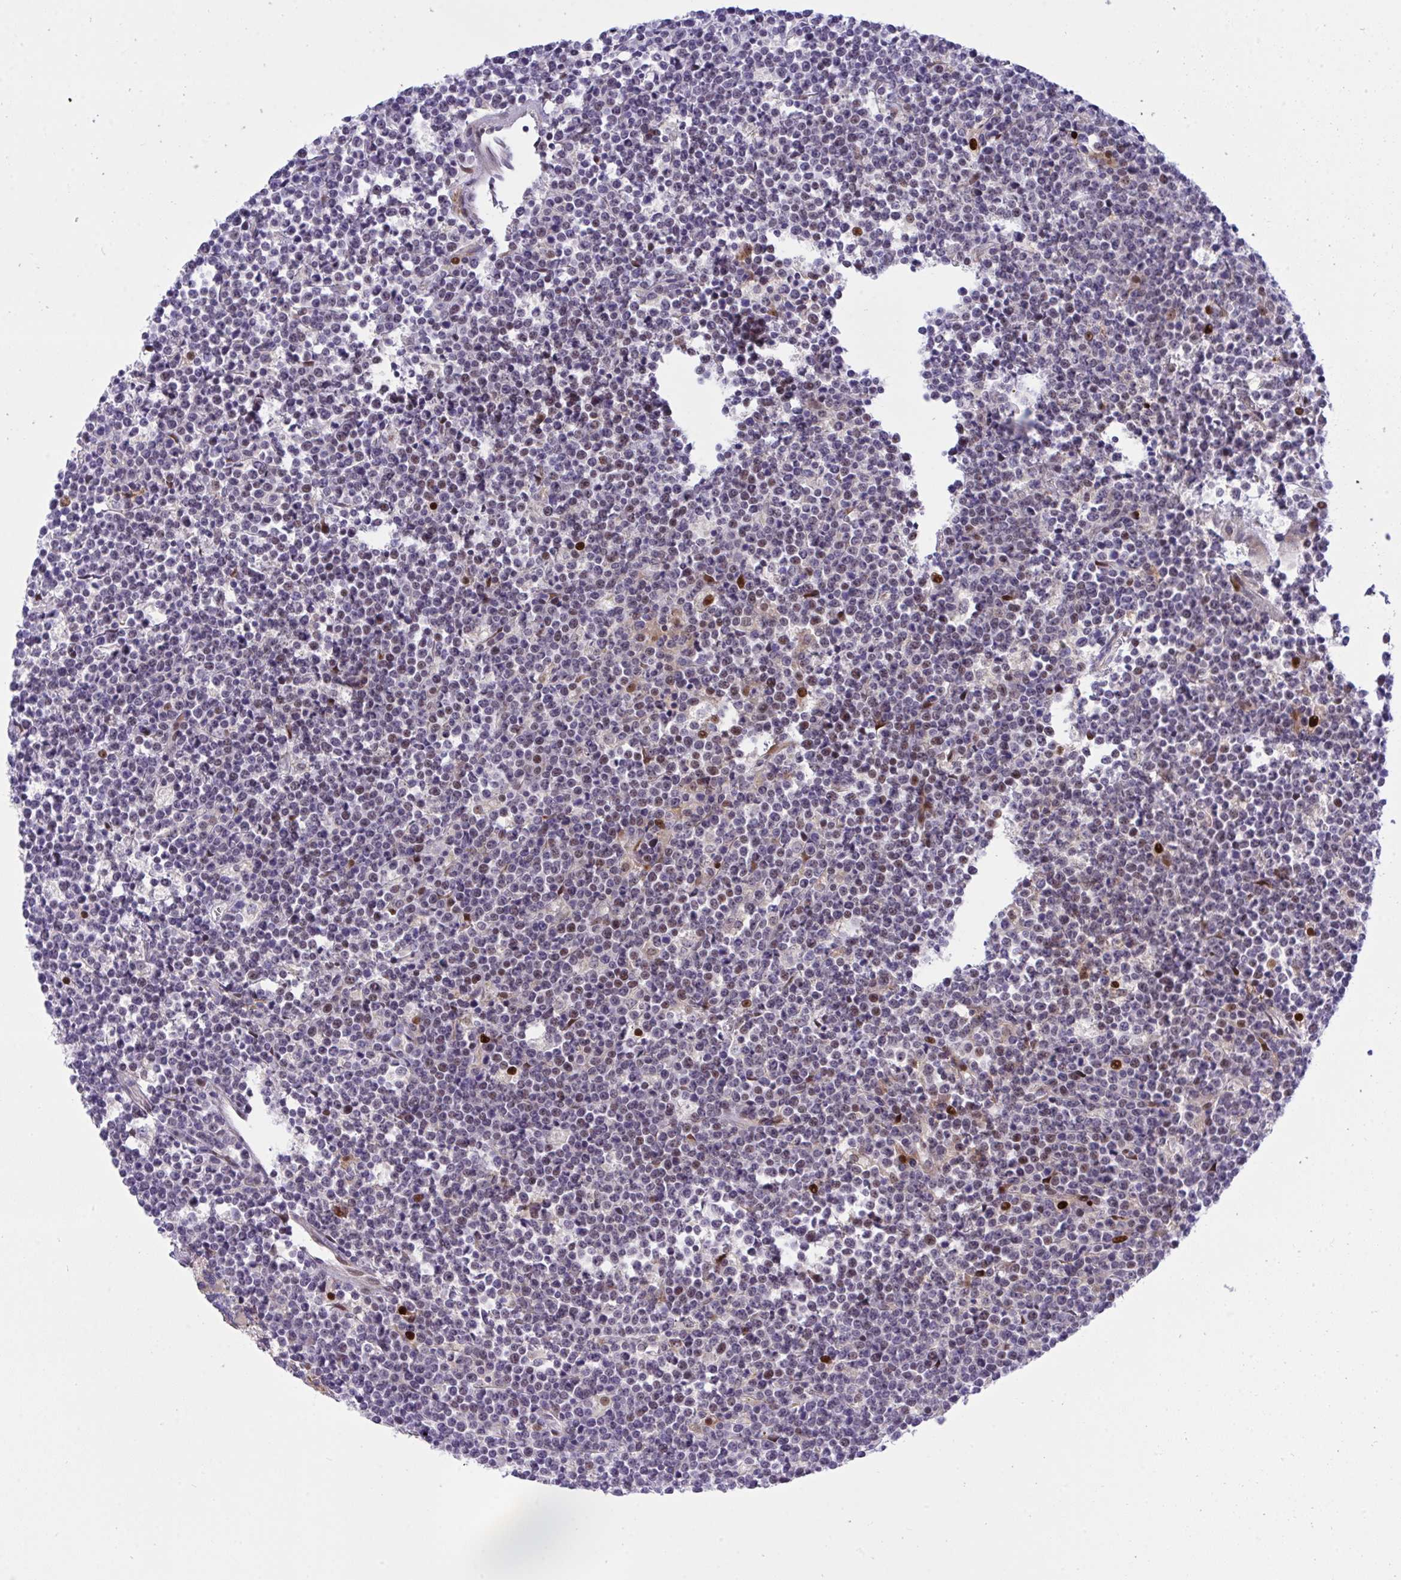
{"staining": {"intensity": "negative", "quantity": "none", "location": "none"}, "tissue": "lymphoma", "cell_type": "Tumor cells", "image_type": "cancer", "snomed": [{"axis": "morphology", "description": "Malignant lymphoma, non-Hodgkin's type, High grade"}, {"axis": "topography", "description": "Ovary"}], "caption": "A high-resolution histopathology image shows immunohistochemistry (IHC) staining of lymphoma, which displays no significant staining in tumor cells. (DAB IHC, high magnification).", "gene": "ZNF554", "patient": {"sex": "female", "age": 56}}